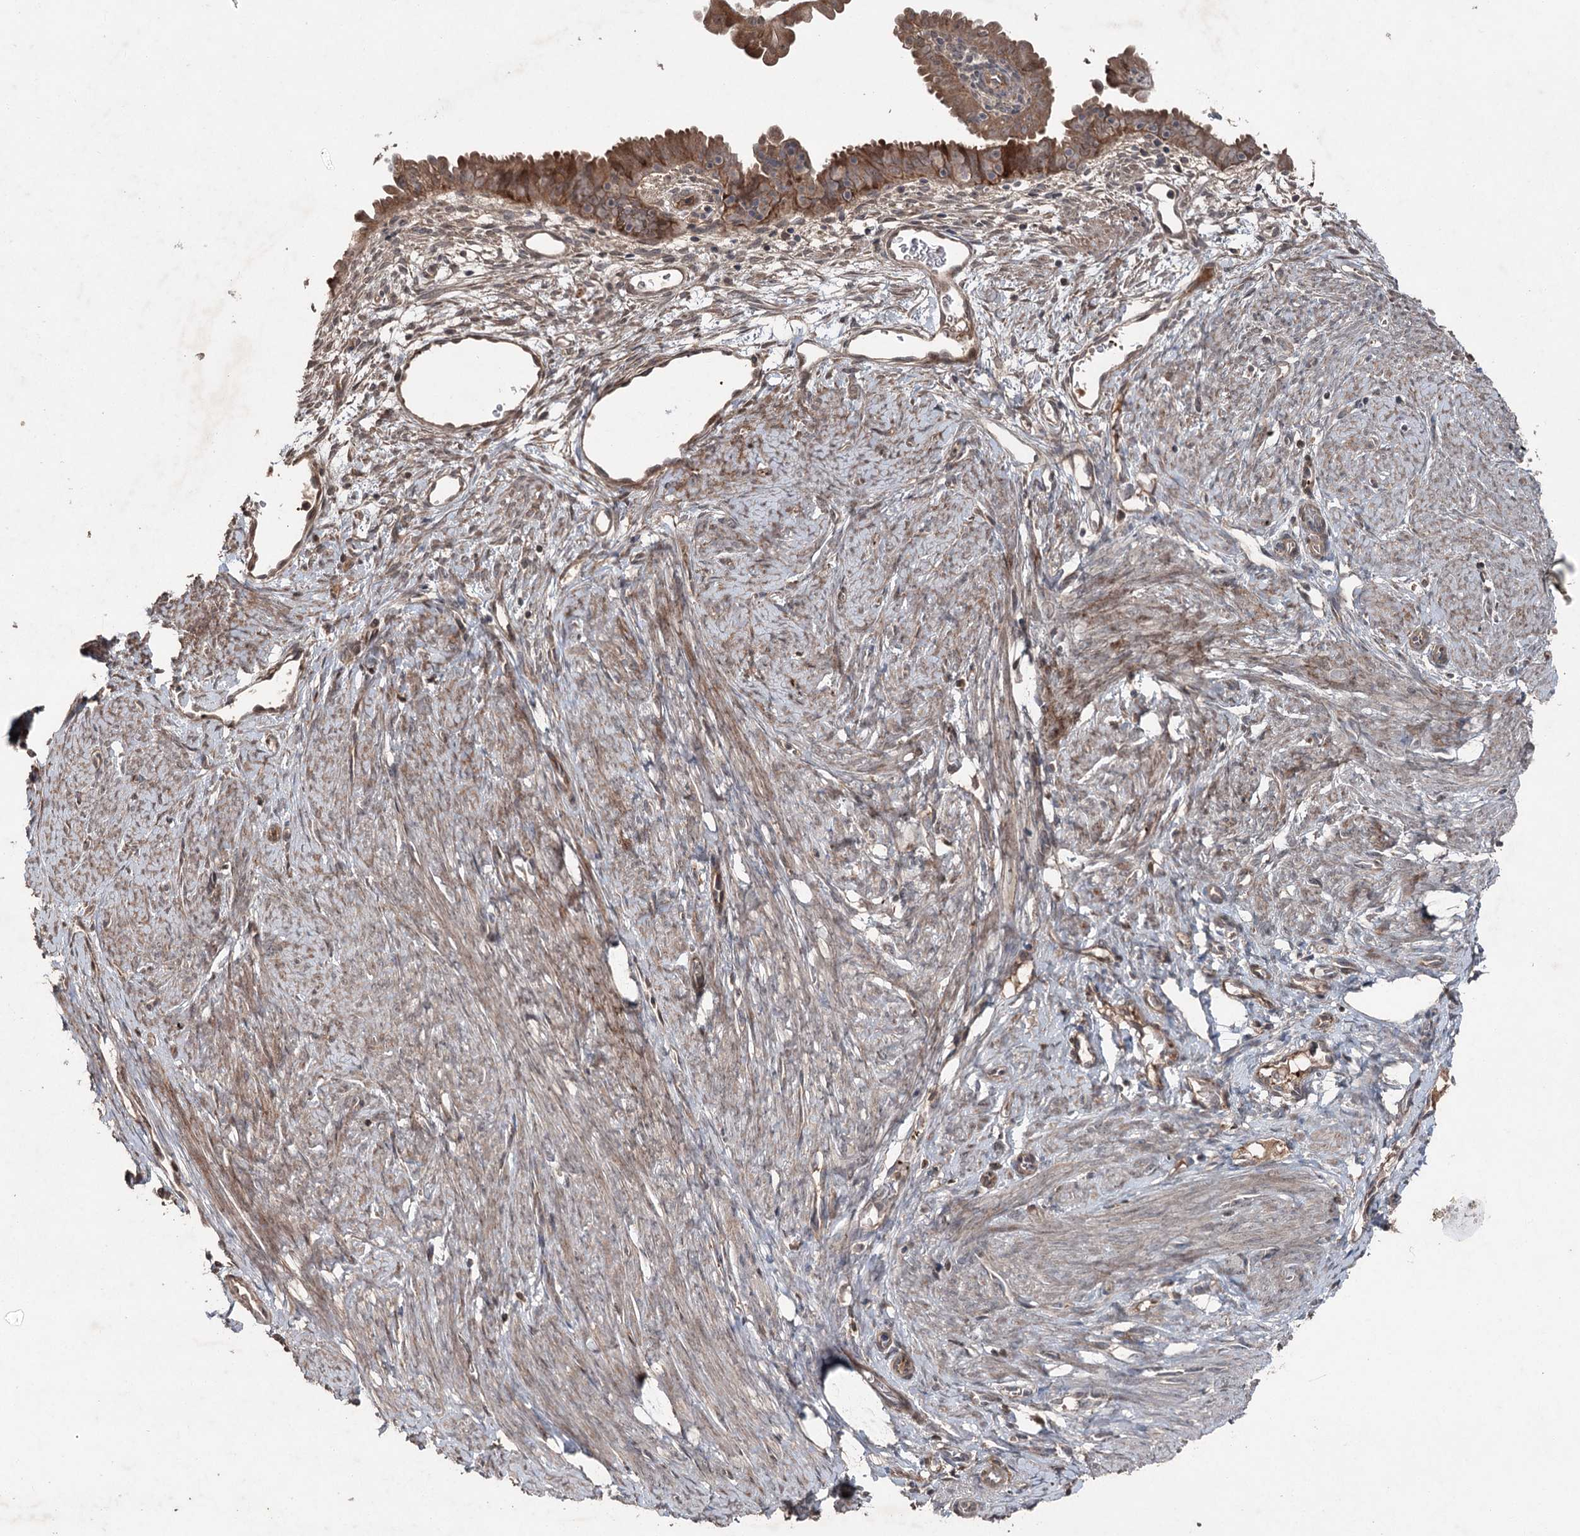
{"staining": {"intensity": "moderate", "quantity": ">75%", "location": "cytoplasmic/membranous"}, "tissue": "endometrial cancer", "cell_type": "Tumor cells", "image_type": "cancer", "snomed": [{"axis": "morphology", "description": "Adenocarcinoma, NOS"}, {"axis": "topography", "description": "Endometrium"}], "caption": "This micrograph reveals endometrial adenocarcinoma stained with IHC to label a protein in brown. The cytoplasmic/membranous of tumor cells show moderate positivity for the protein. Nuclei are counter-stained blue.", "gene": "MAPK8IP2", "patient": {"sex": "female", "age": 51}}